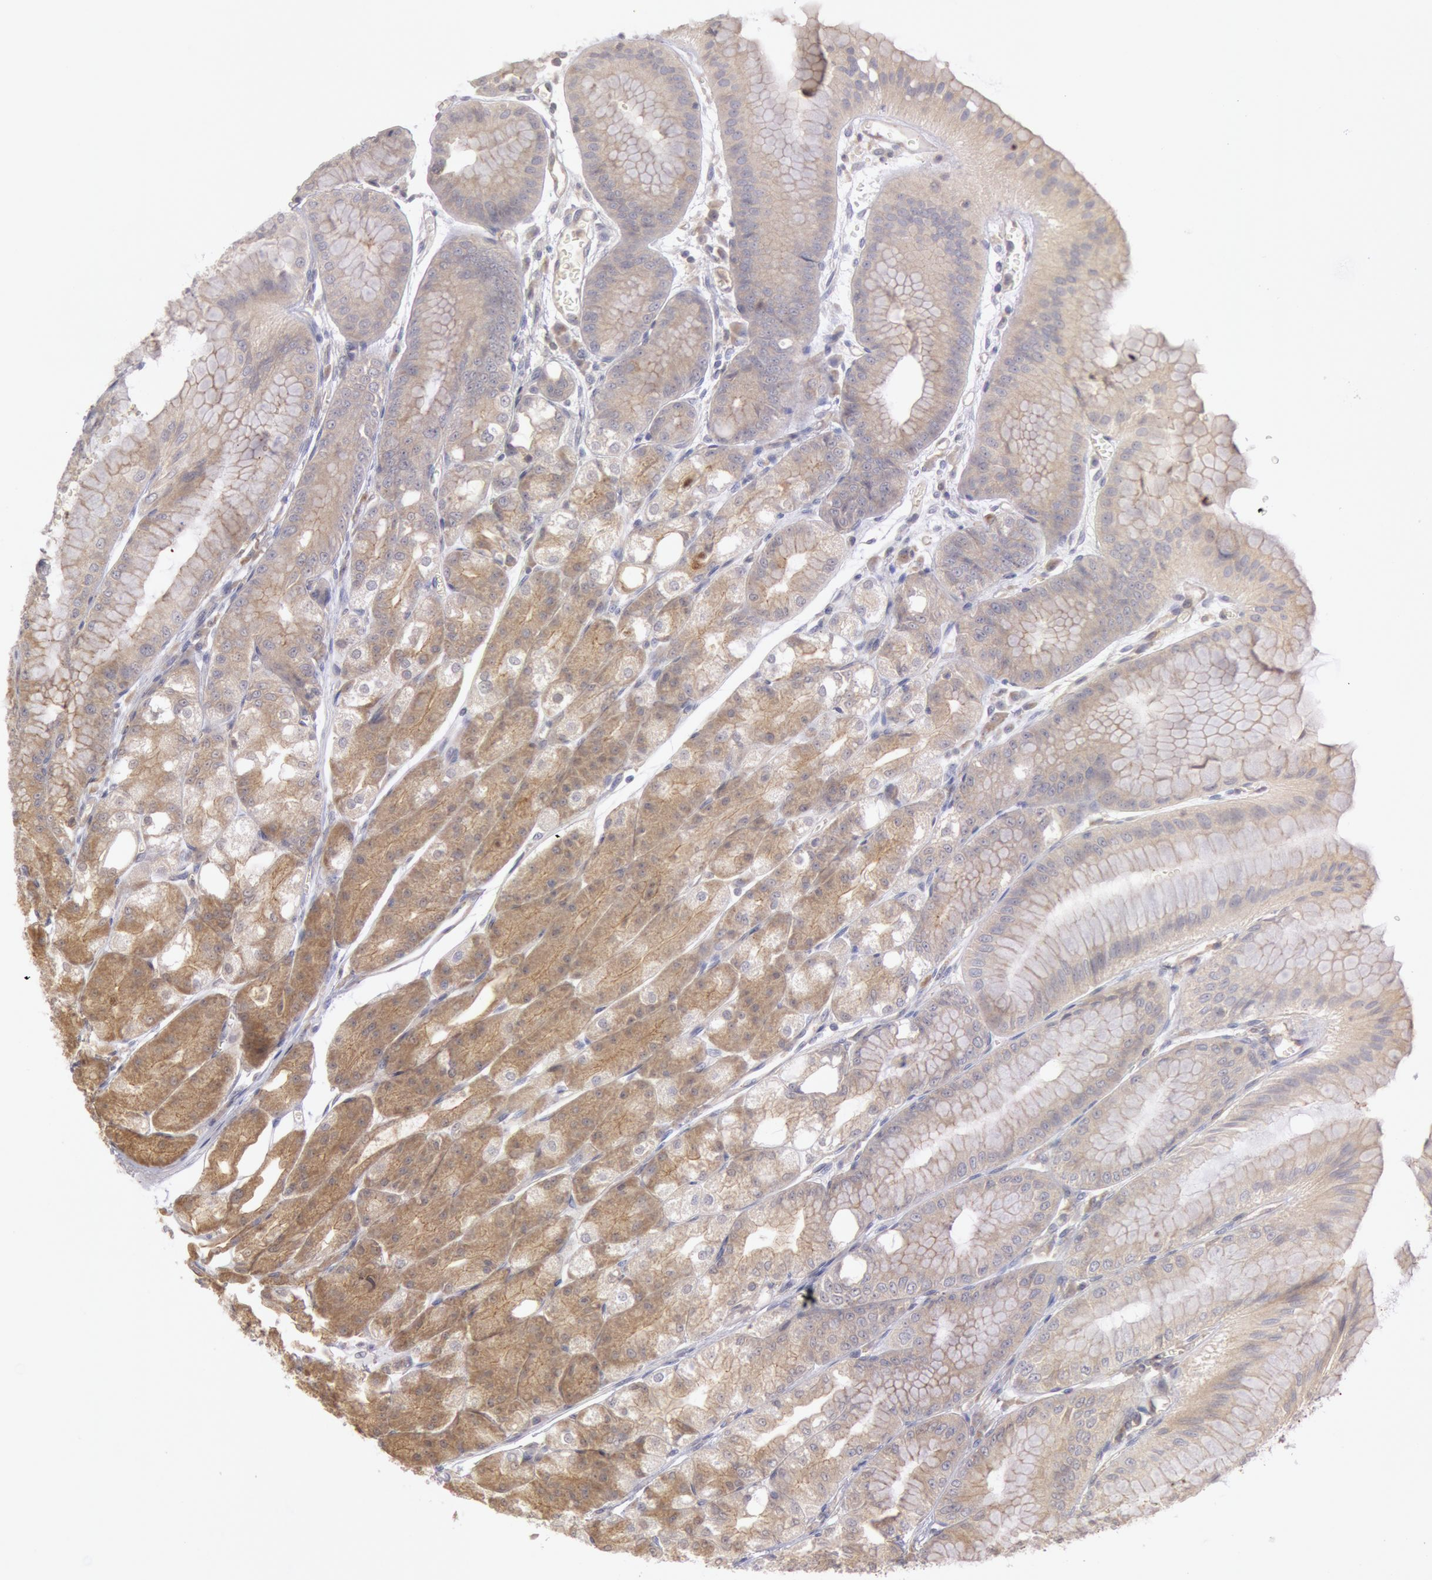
{"staining": {"intensity": "moderate", "quantity": ">75%", "location": "cytoplasmic/membranous"}, "tissue": "stomach", "cell_type": "Glandular cells", "image_type": "normal", "snomed": [{"axis": "morphology", "description": "Normal tissue, NOS"}, {"axis": "topography", "description": "Stomach, lower"}], "caption": "Moderate cytoplasmic/membranous protein staining is seen in about >75% of glandular cells in stomach. (brown staining indicates protein expression, while blue staining denotes nuclei).", "gene": "PLA2G6", "patient": {"sex": "male", "age": 71}}